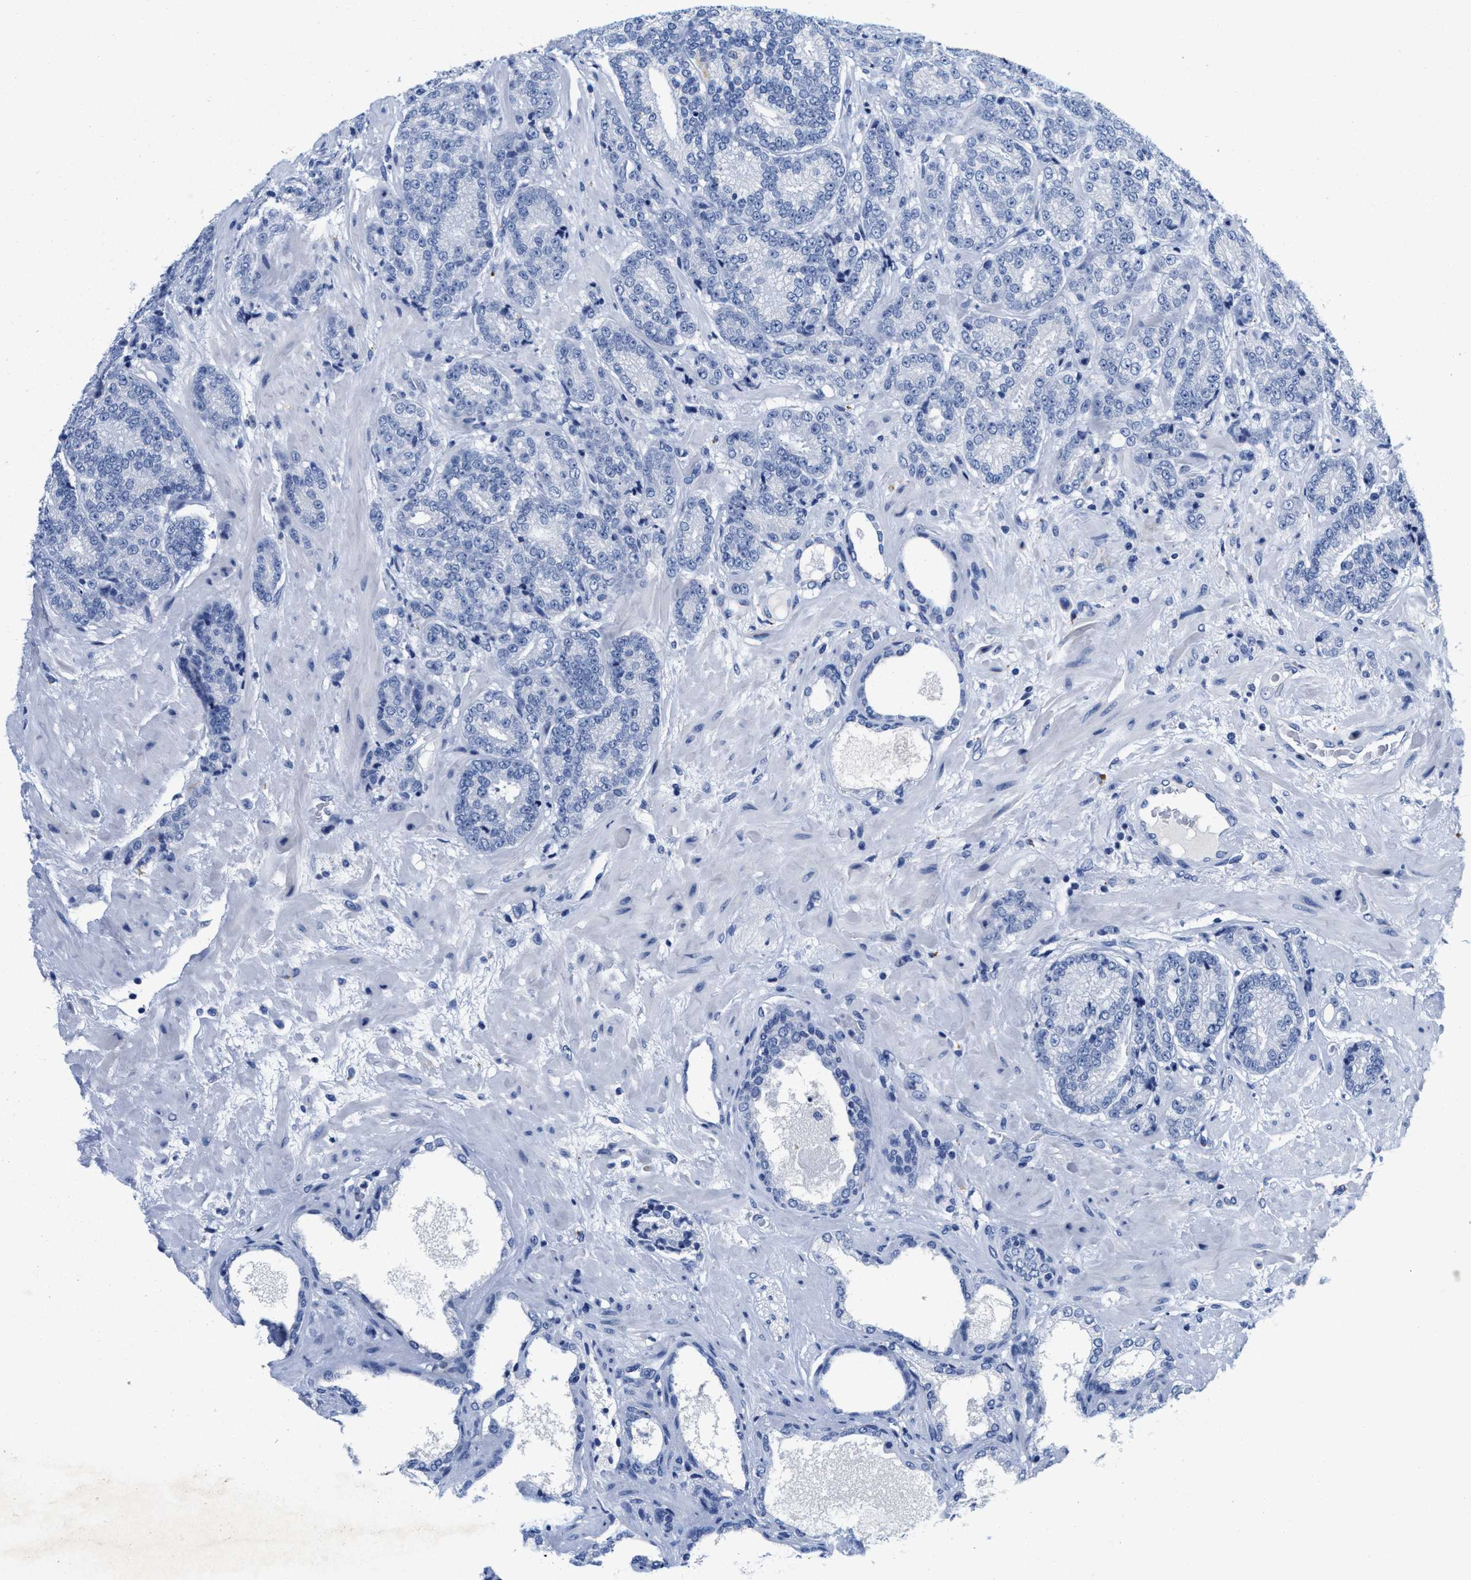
{"staining": {"intensity": "negative", "quantity": "none", "location": "none"}, "tissue": "prostate cancer", "cell_type": "Tumor cells", "image_type": "cancer", "snomed": [{"axis": "morphology", "description": "Adenocarcinoma, High grade"}, {"axis": "topography", "description": "Prostate"}], "caption": "A histopathology image of human prostate cancer (adenocarcinoma (high-grade)) is negative for staining in tumor cells.", "gene": "TTC3", "patient": {"sex": "male", "age": 61}}